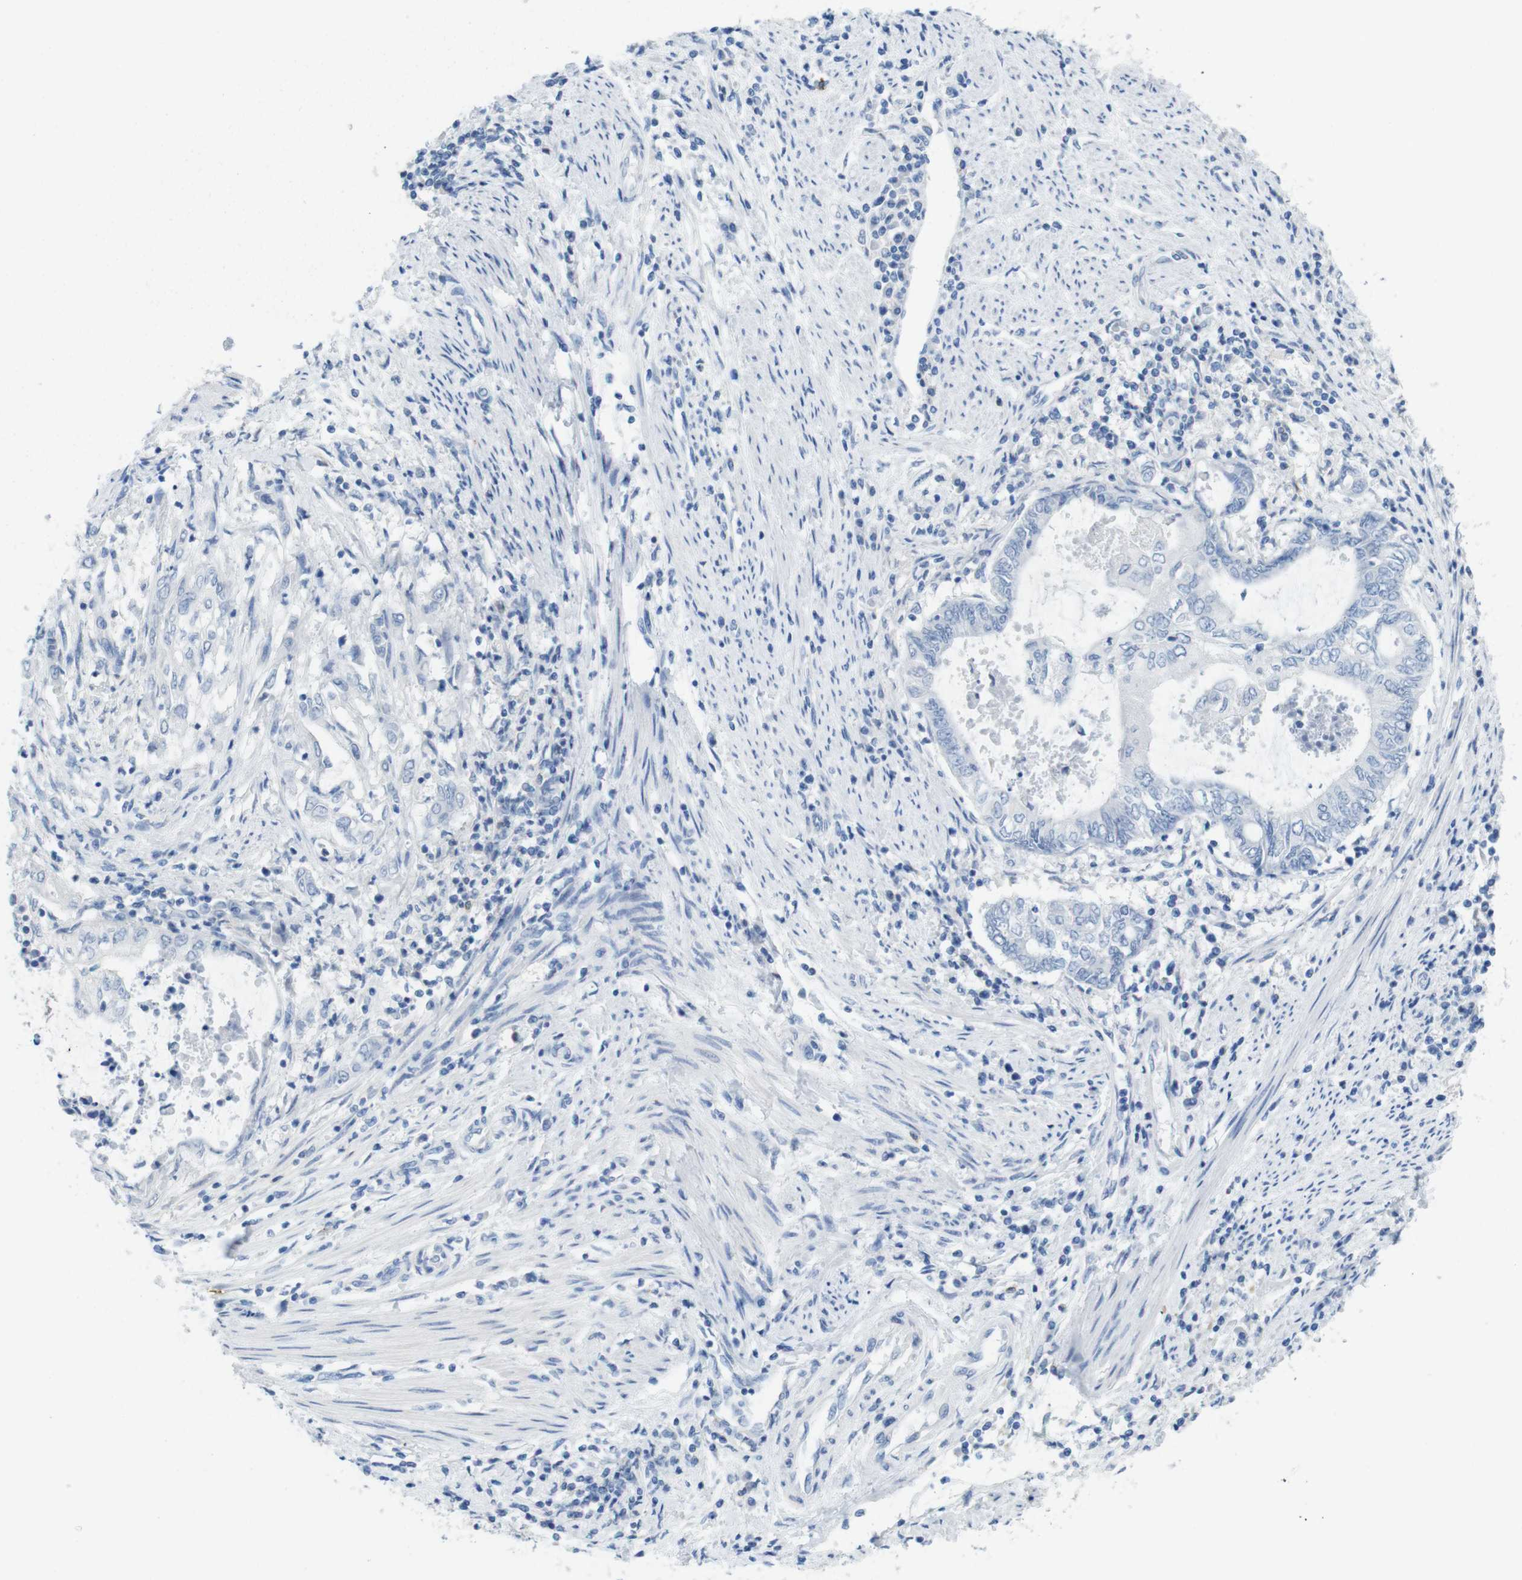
{"staining": {"intensity": "negative", "quantity": "none", "location": "none"}, "tissue": "endometrial cancer", "cell_type": "Tumor cells", "image_type": "cancer", "snomed": [{"axis": "morphology", "description": "Adenocarcinoma, NOS"}, {"axis": "topography", "description": "Uterus"}, {"axis": "topography", "description": "Endometrium"}], "caption": "Immunohistochemistry (IHC) micrograph of neoplastic tissue: adenocarcinoma (endometrial) stained with DAB (3,3'-diaminobenzidine) reveals no significant protein positivity in tumor cells.", "gene": "CD5", "patient": {"sex": "female", "age": 70}}